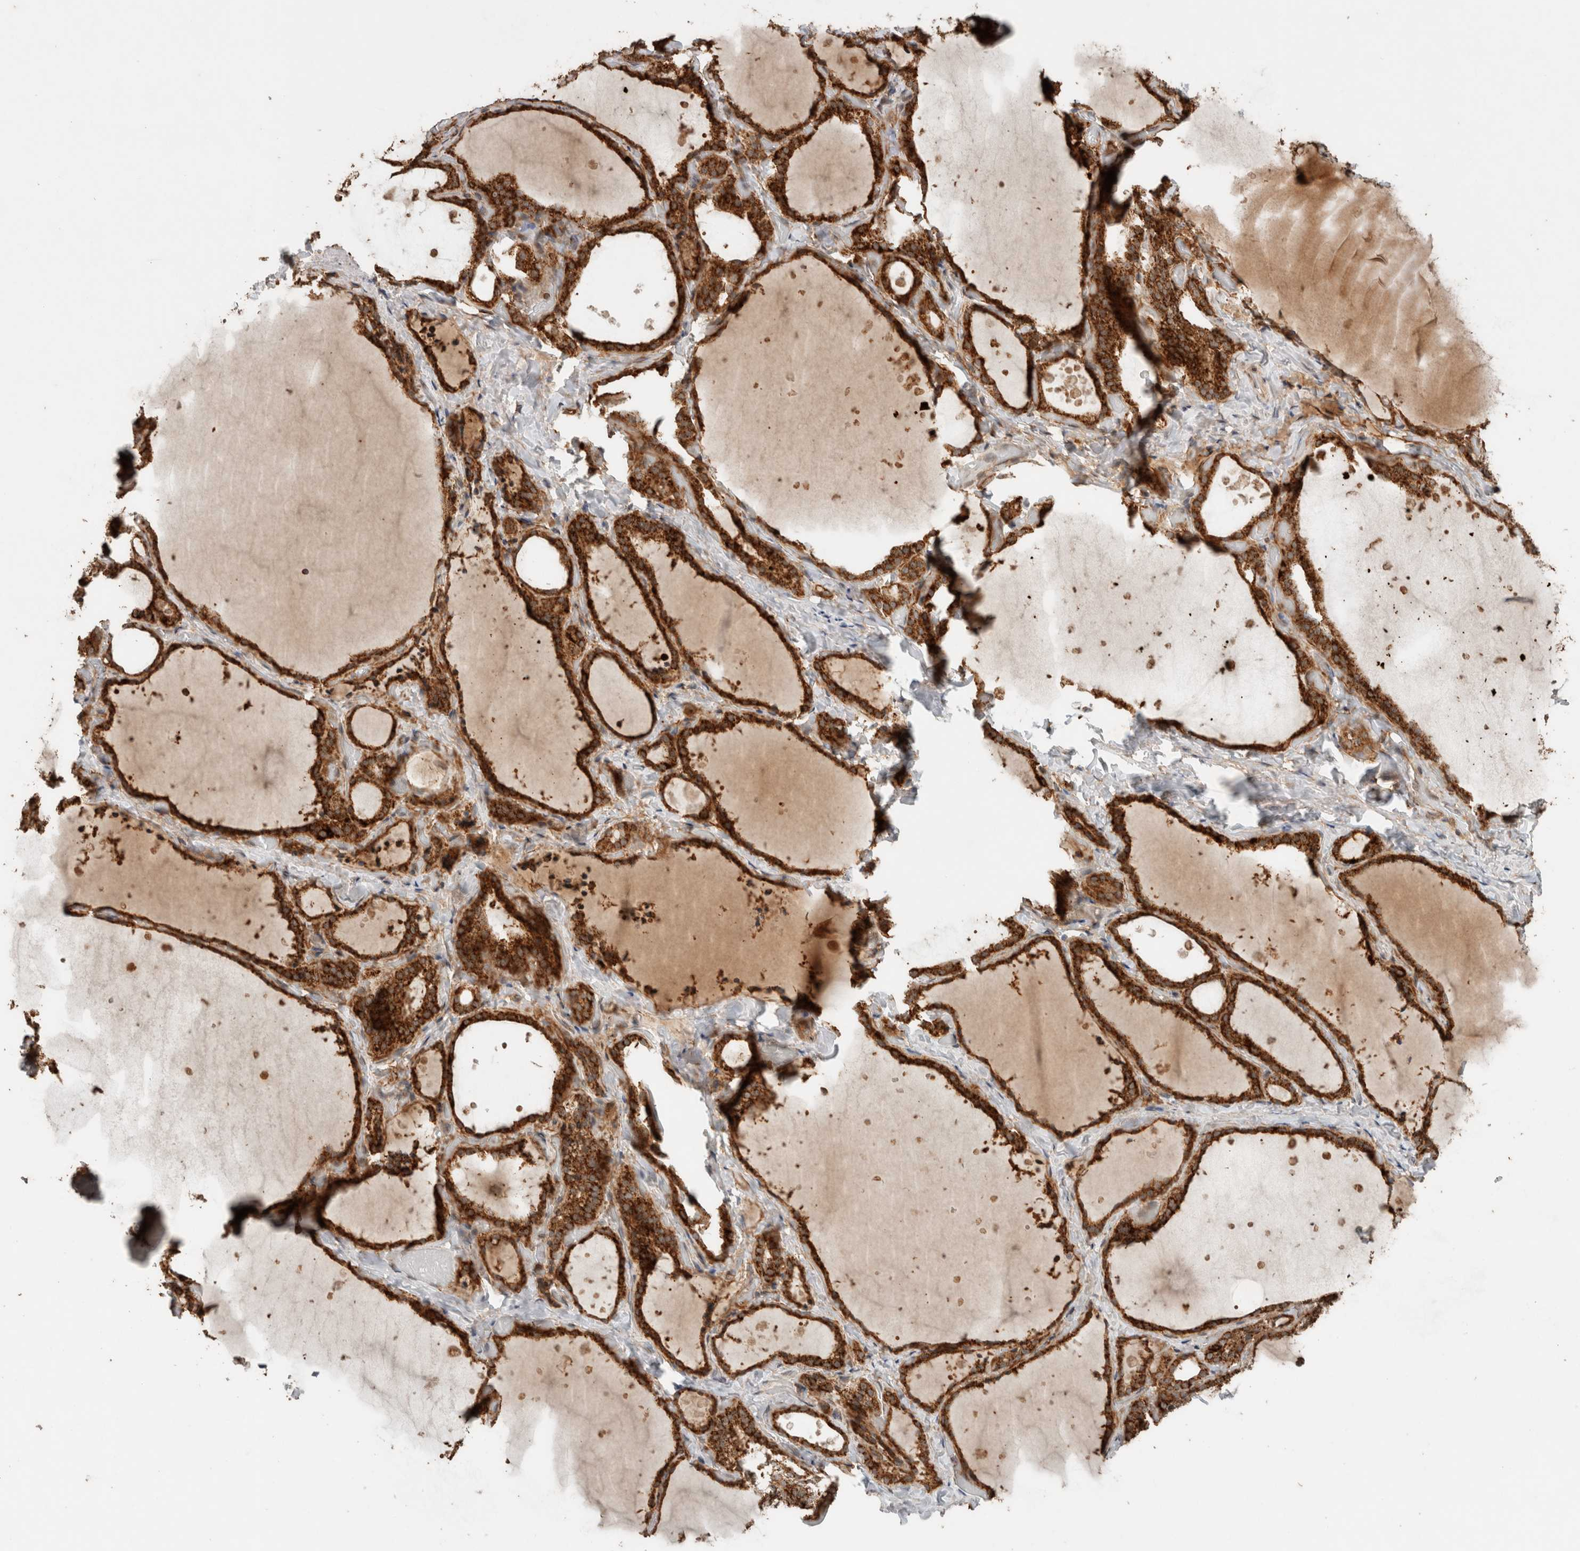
{"staining": {"intensity": "strong", "quantity": ">75%", "location": "cytoplasmic/membranous"}, "tissue": "thyroid gland", "cell_type": "Glandular cells", "image_type": "normal", "snomed": [{"axis": "morphology", "description": "Normal tissue, NOS"}, {"axis": "topography", "description": "Thyroid gland"}], "caption": "Immunohistochemistry of benign human thyroid gland reveals high levels of strong cytoplasmic/membranous expression in approximately >75% of glandular cells. Ihc stains the protein in brown and the nuclei are stained blue.", "gene": "EIF2B3", "patient": {"sex": "female", "age": 44}}